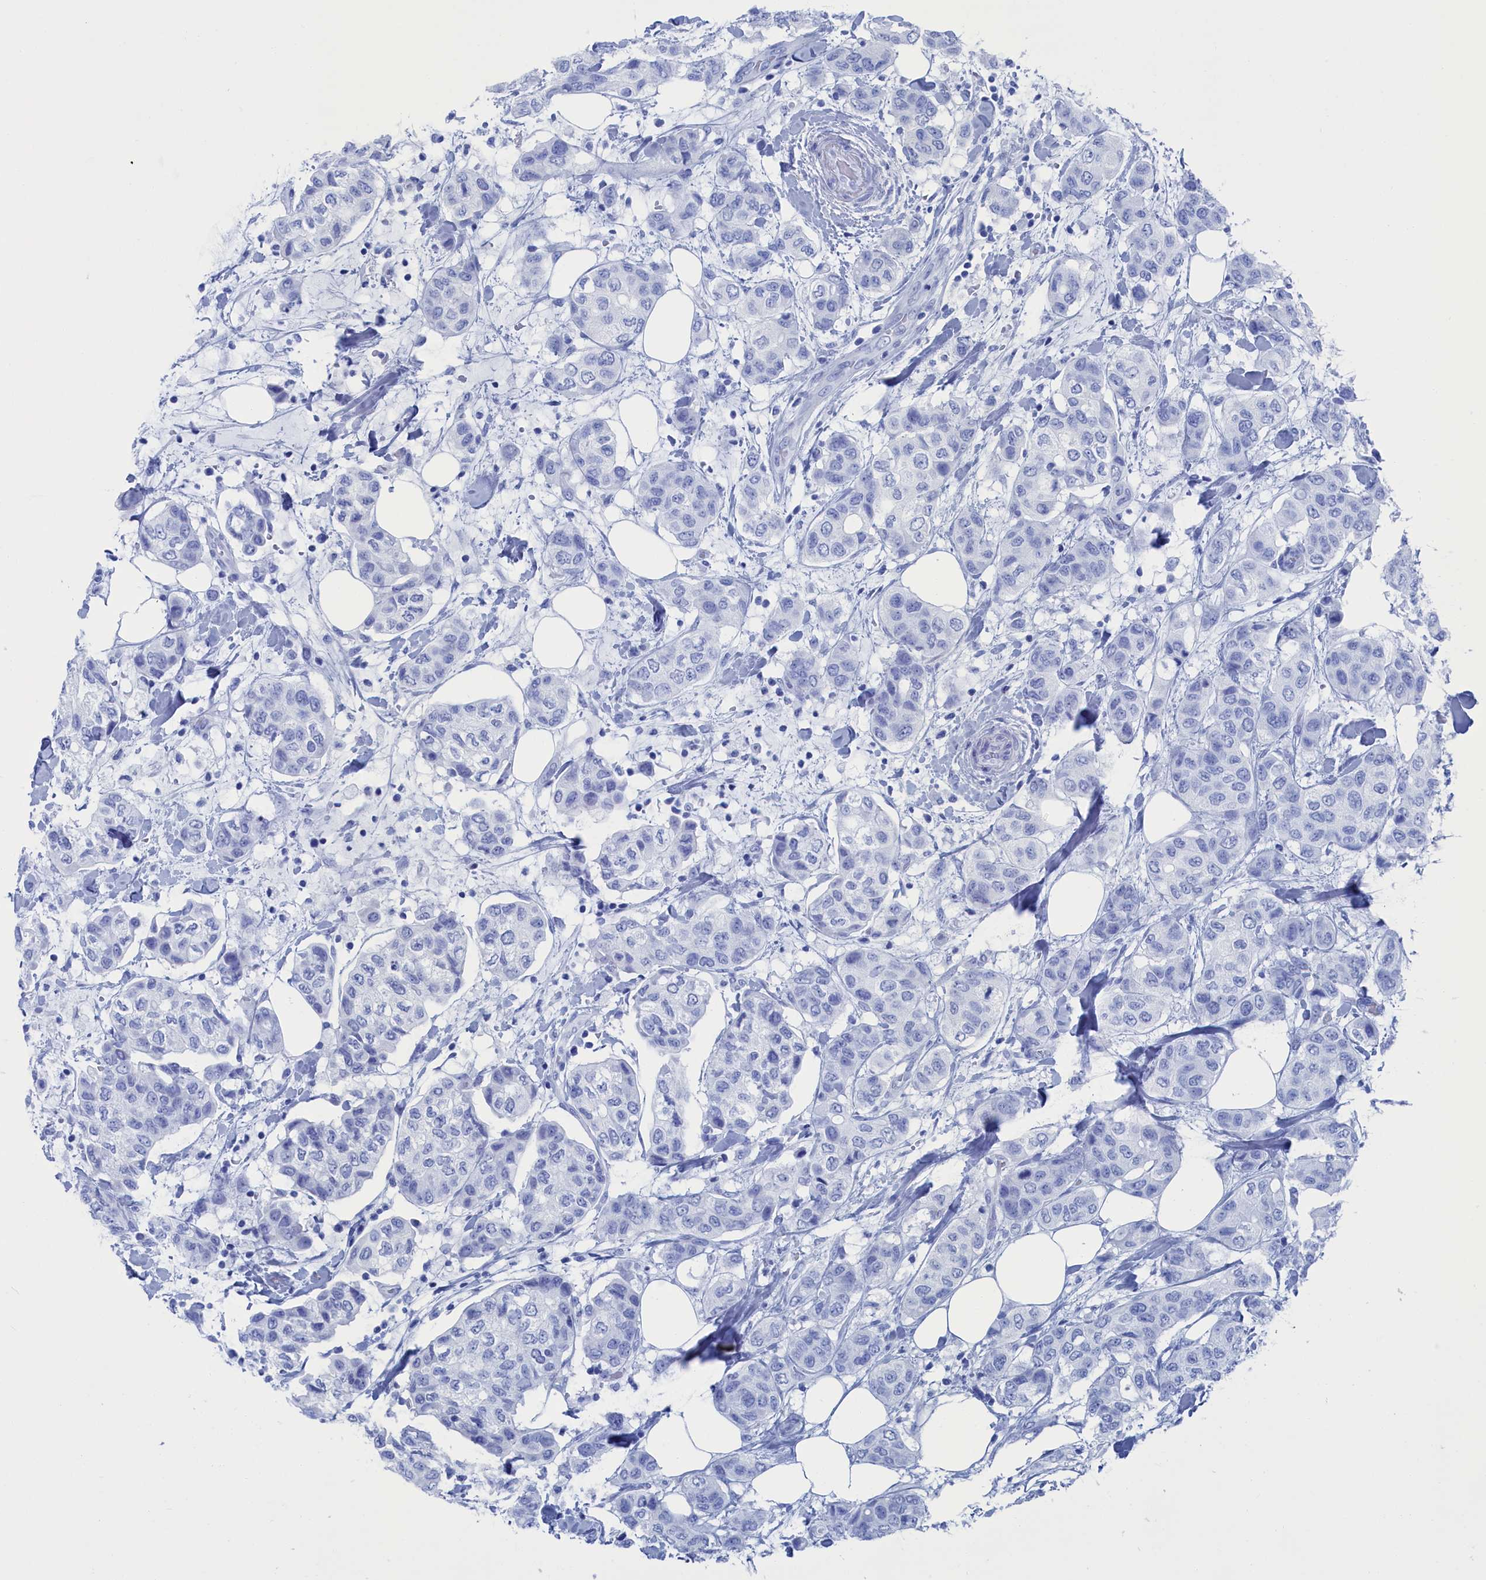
{"staining": {"intensity": "negative", "quantity": "none", "location": "none"}, "tissue": "breast cancer", "cell_type": "Tumor cells", "image_type": "cancer", "snomed": [{"axis": "morphology", "description": "Lobular carcinoma"}, {"axis": "topography", "description": "Breast"}], "caption": "This is an immunohistochemistry photomicrograph of lobular carcinoma (breast). There is no staining in tumor cells.", "gene": "CEND1", "patient": {"sex": "female", "age": 51}}